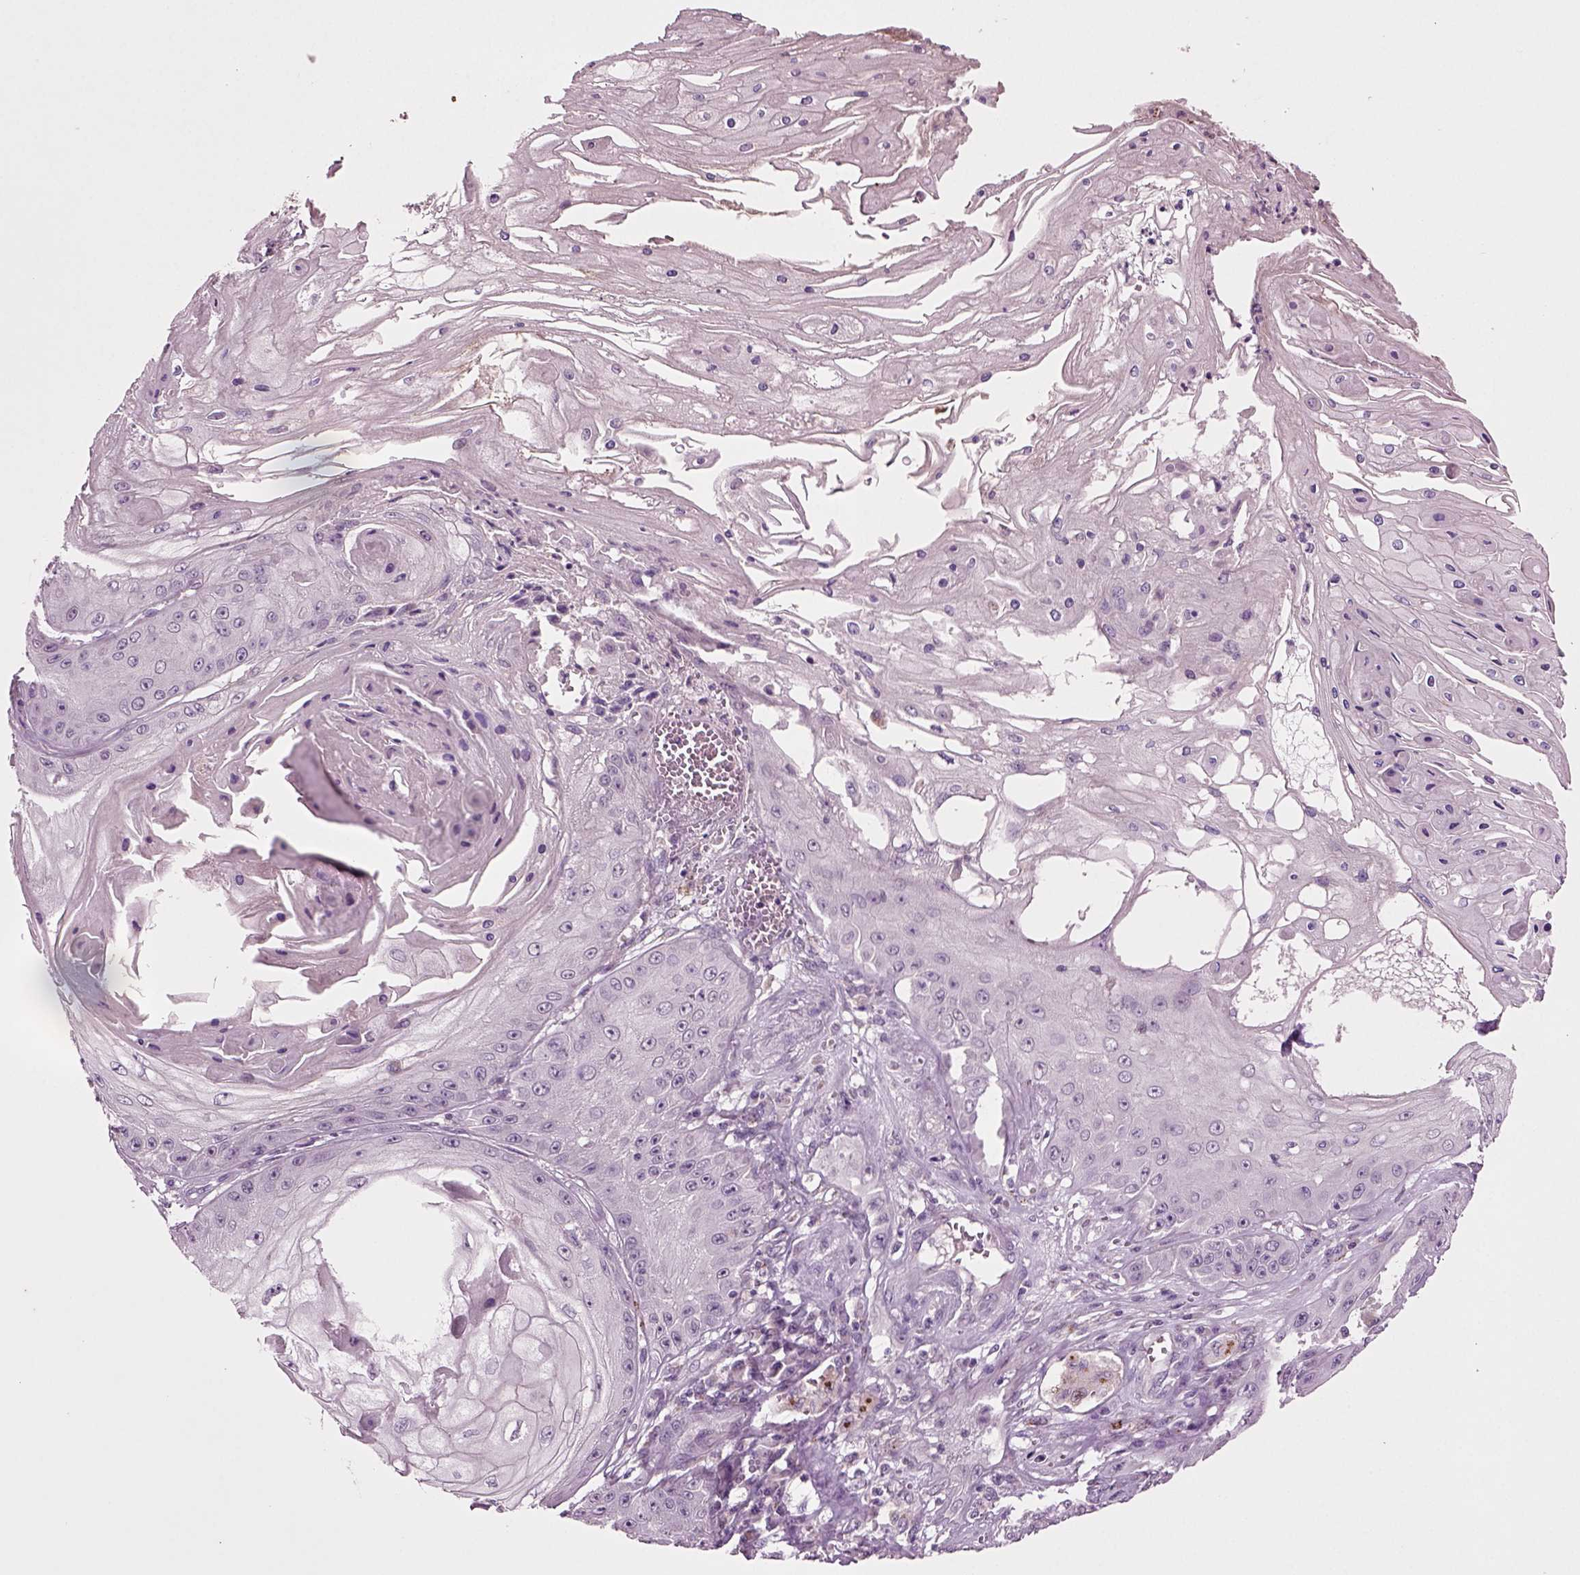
{"staining": {"intensity": "negative", "quantity": "none", "location": "none"}, "tissue": "skin cancer", "cell_type": "Tumor cells", "image_type": "cancer", "snomed": [{"axis": "morphology", "description": "Squamous cell carcinoma, NOS"}, {"axis": "topography", "description": "Skin"}], "caption": "DAB (3,3'-diaminobenzidine) immunohistochemical staining of human skin cancer (squamous cell carcinoma) exhibits no significant staining in tumor cells. The staining is performed using DAB (3,3'-diaminobenzidine) brown chromogen with nuclei counter-stained in using hematoxylin.", "gene": "SLC17A6", "patient": {"sex": "male", "age": 70}}